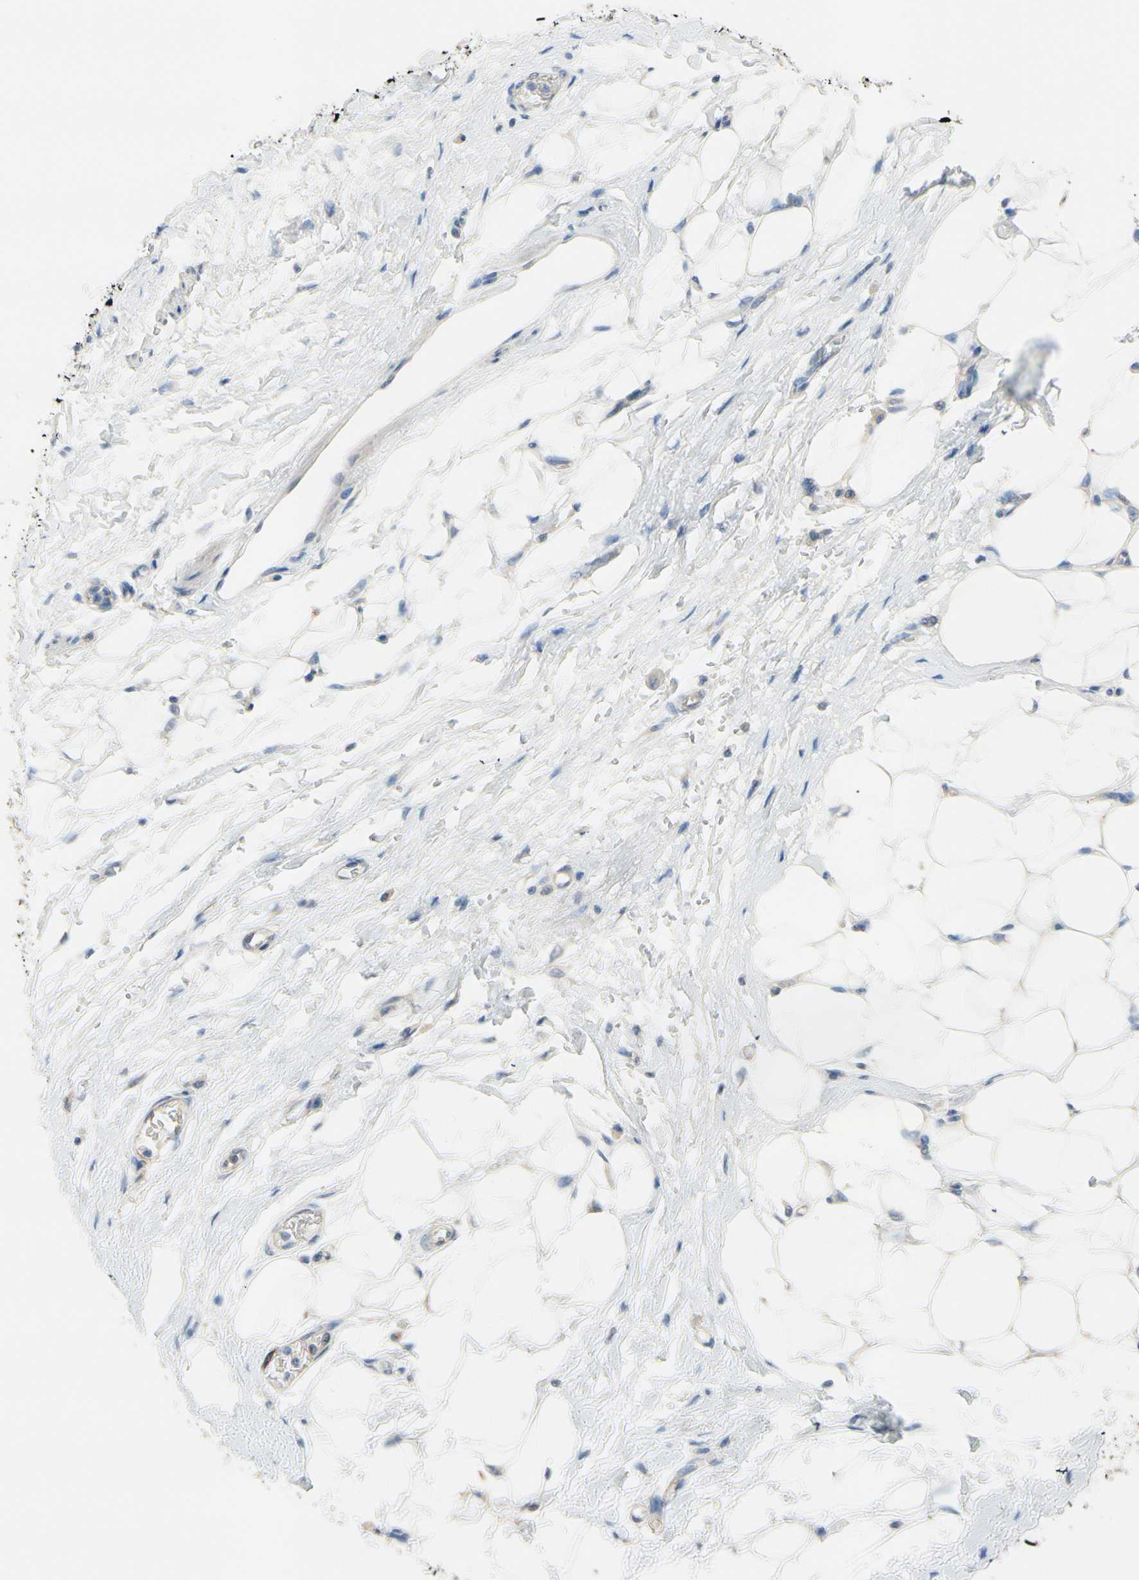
{"staining": {"intensity": "negative", "quantity": "none", "location": "none"}, "tissue": "adipose tissue", "cell_type": "Adipocytes", "image_type": "normal", "snomed": [{"axis": "morphology", "description": "Normal tissue, NOS"}, {"axis": "morphology", "description": "Urothelial carcinoma, High grade"}, {"axis": "topography", "description": "Vascular tissue"}, {"axis": "topography", "description": "Urinary bladder"}], "caption": "Immunohistochemistry (IHC) photomicrograph of normal human adipose tissue stained for a protein (brown), which exhibits no staining in adipocytes.", "gene": "CKAP2", "patient": {"sex": "female", "age": 56}}